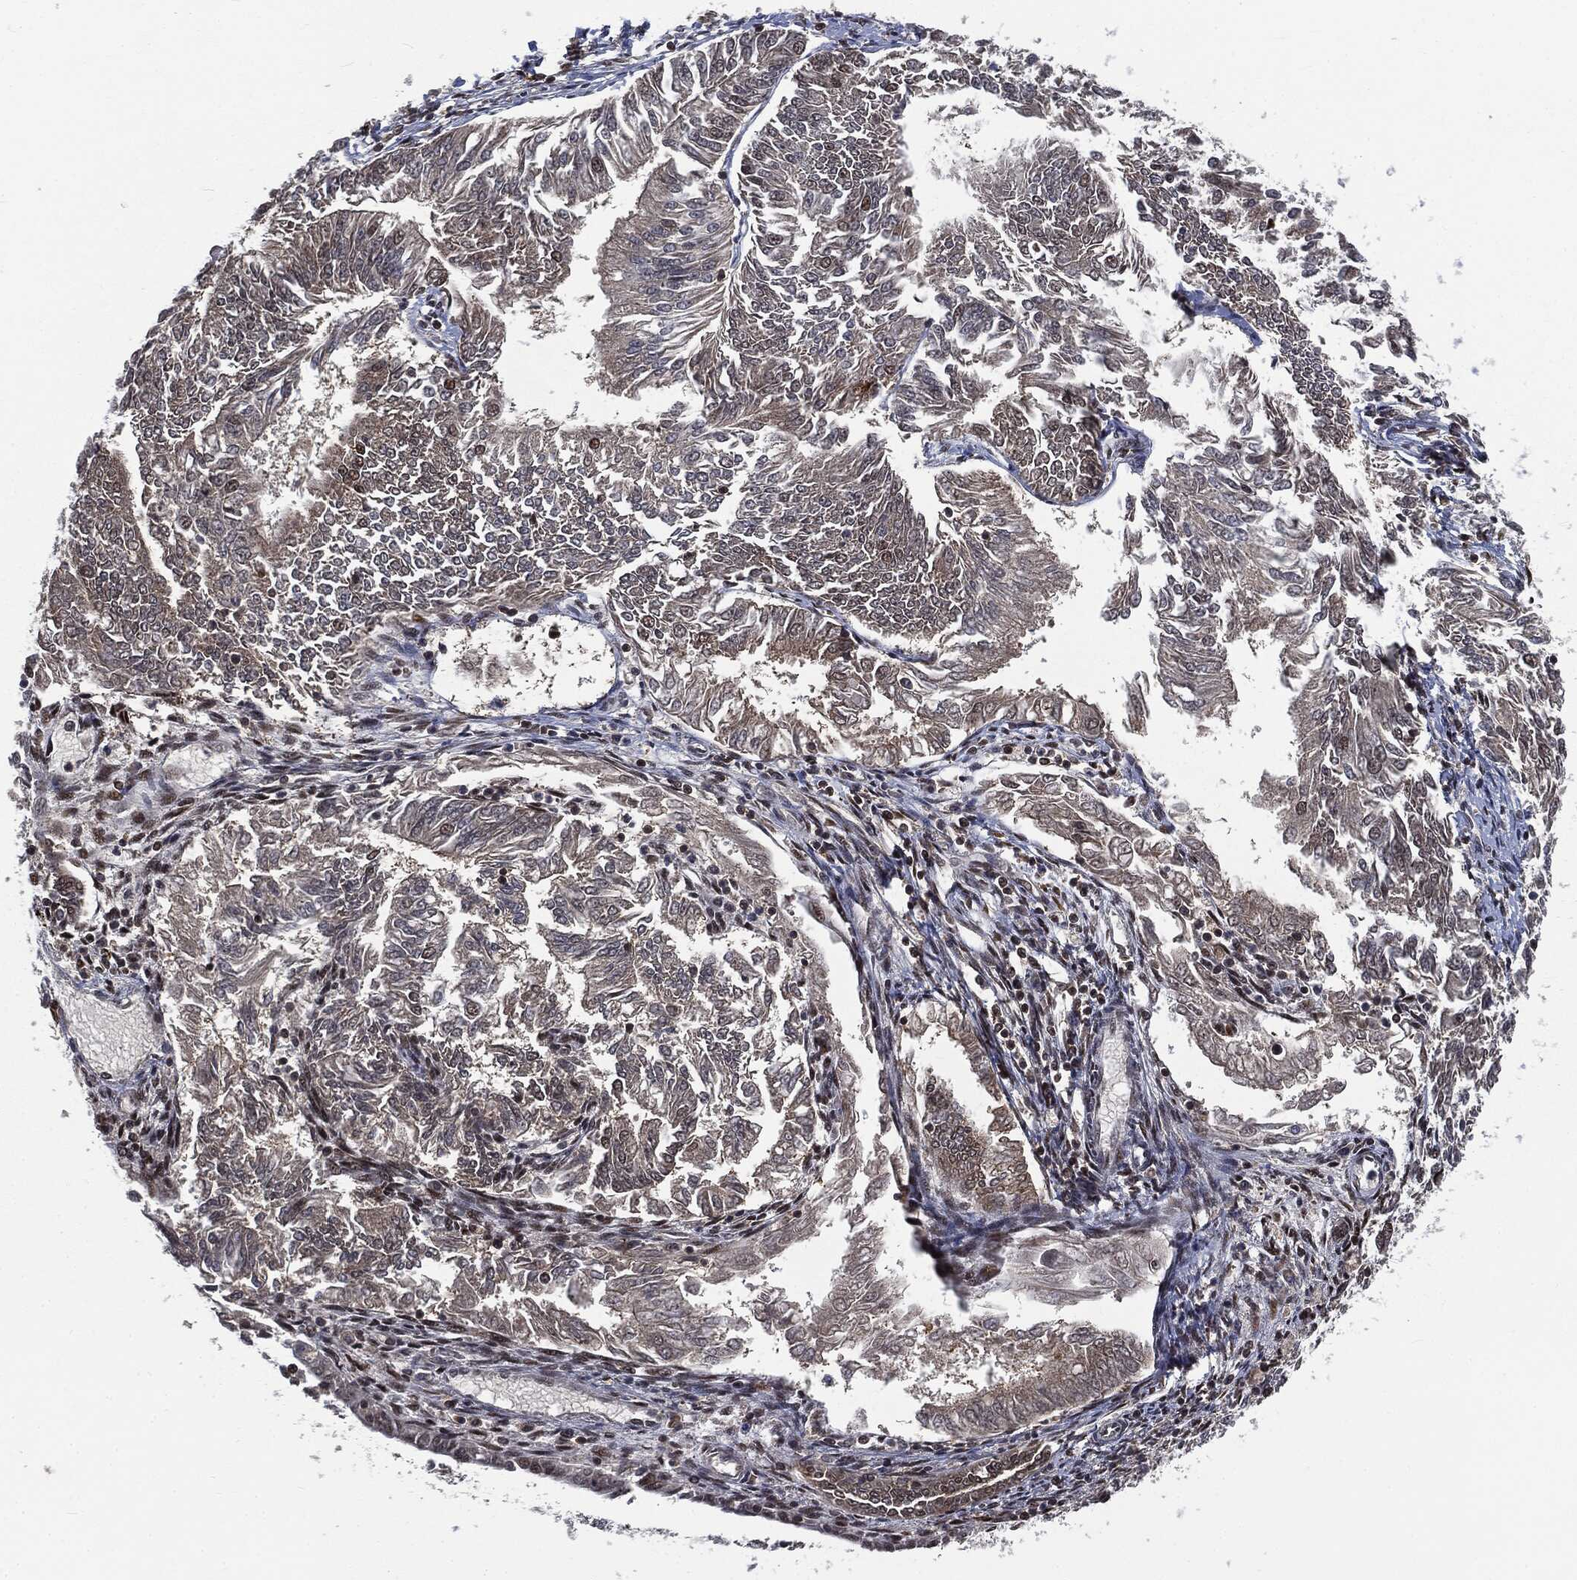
{"staining": {"intensity": "negative", "quantity": "none", "location": "none"}, "tissue": "endometrial cancer", "cell_type": "Tumor cells", "image_type": "cancer", "snomed": [{"axis": "morphology", "description": "Adenocarcinoma, NOS"}, {"axis": "topography", "description": "Endometrium"}], "caption": "Immunohistochemistry photomicrograph of endometrial adenocarcinoma stained for a protein (brown), which shows no positivity in tumor cells.", "gene": "DPH2", "patient": {"sex": "female", "age": 58}}